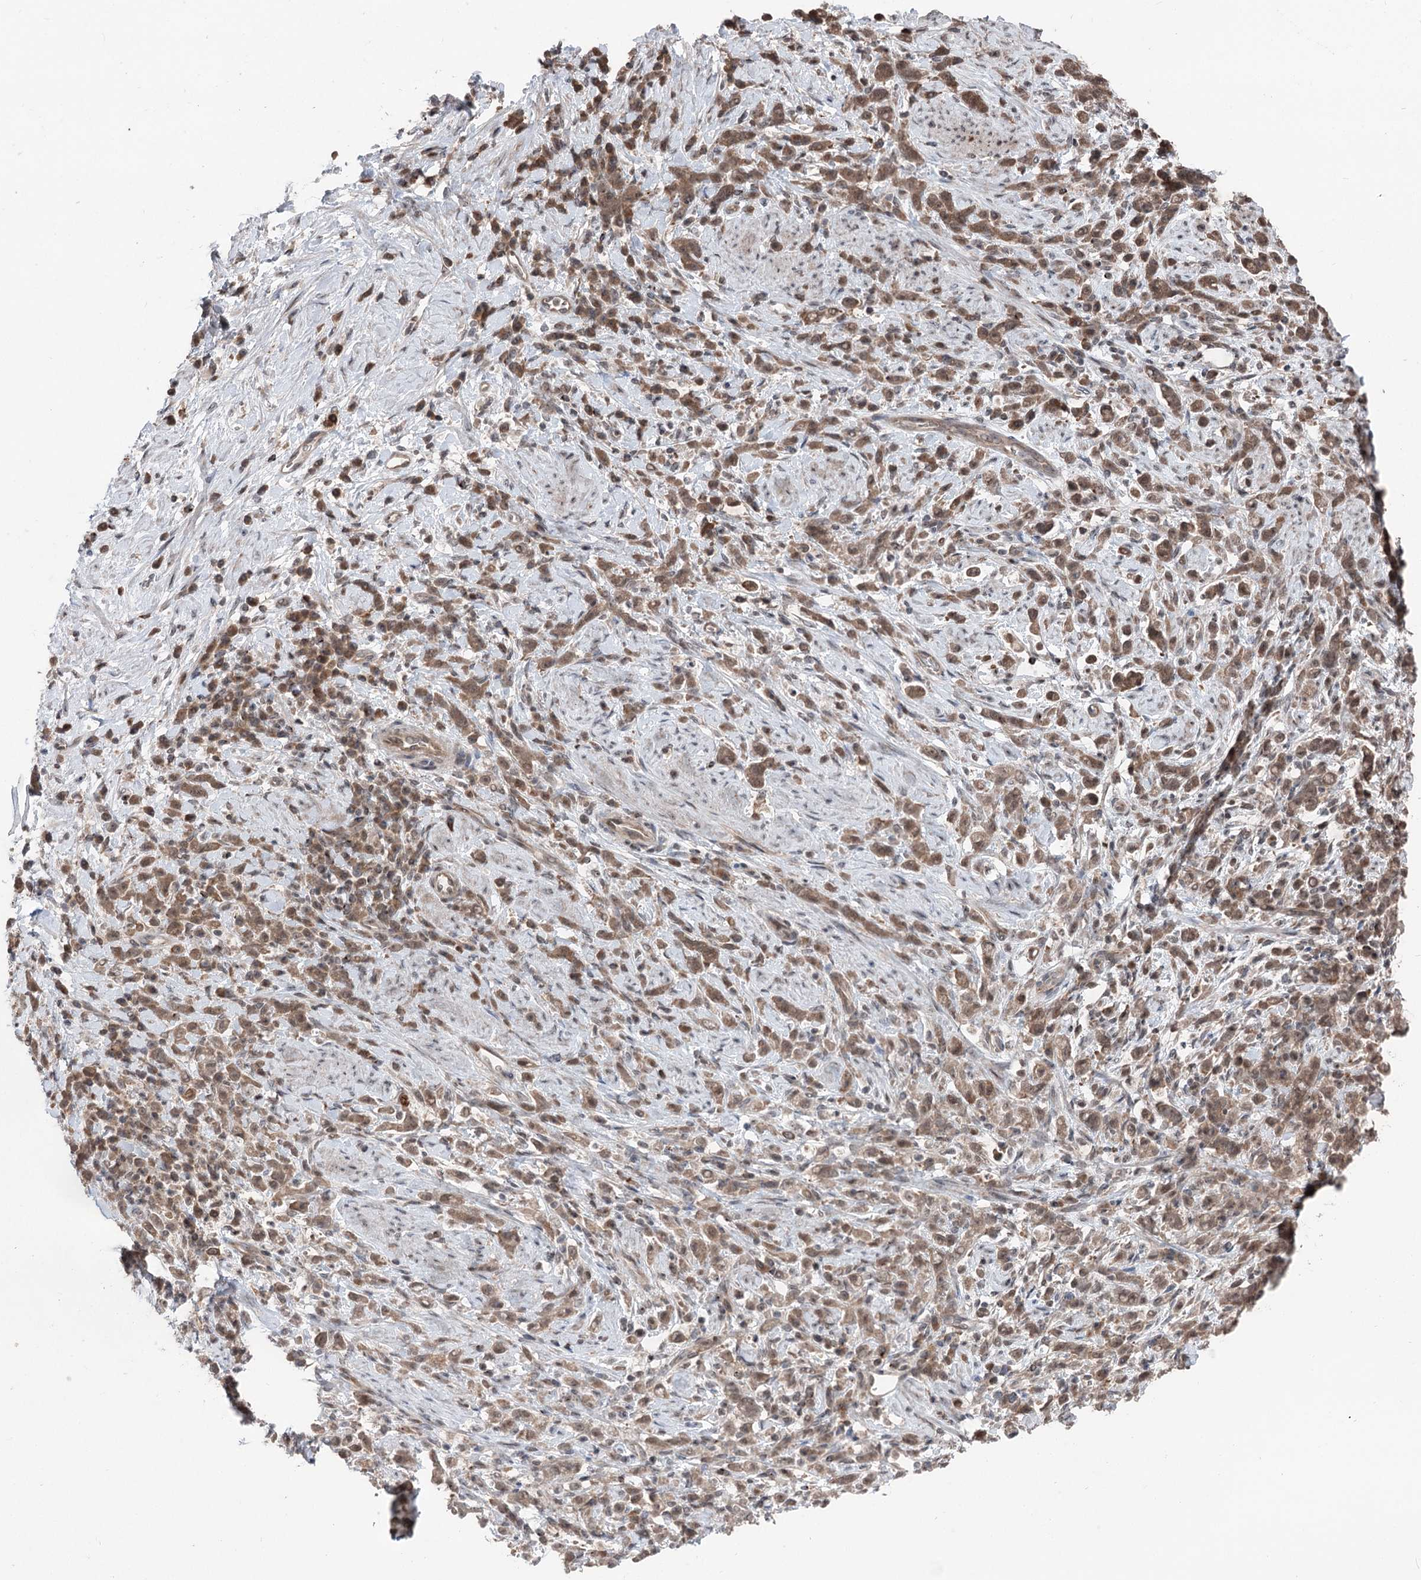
{"staining": {"intensity": "moderate", "quantity": ">75%", "location": "cytoplasmic/membranous"}, "tissue": "stomach cancer", "cell_type": "Tumor cells", "image_type": "cancer", "snomed": [{"axis": "morphology", "description": "Adenocarcinoma, NOS"}, {"axis": "topography", "description": "Stomach"}], "caption": "A medium amount of moderate cytoplasmic/membranous positivity is seen in about >75% of tumor cells in adenocarcinoma (stomach) tissue. Nuclei are stained in blue.", "gene": "CCSER2", "patient": {"sex": "female", "age": 60}}